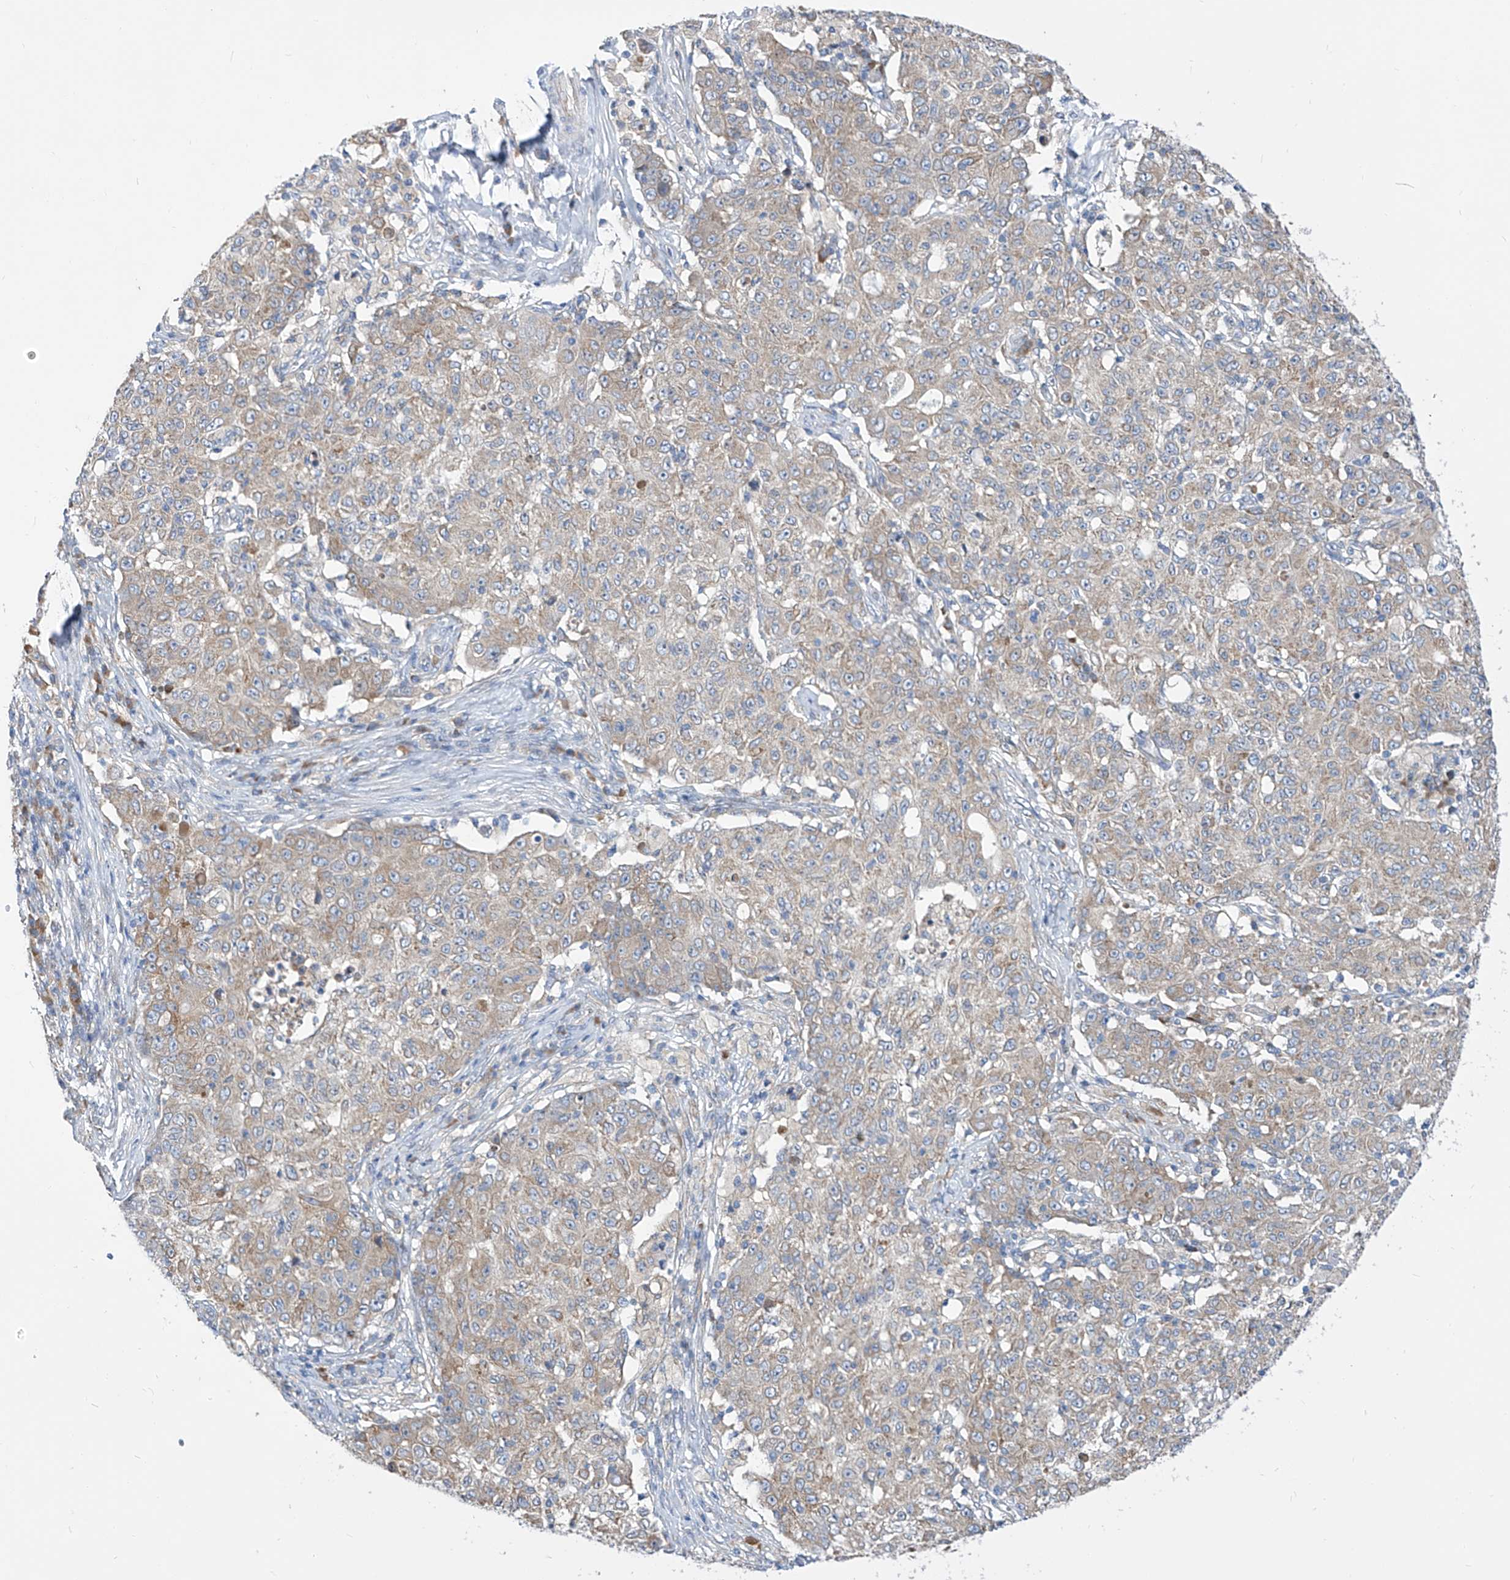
{"staining": {"intensity": "weak", "quantity": "<25%", "location": "cytoplasmic/membranous"}, "tissue": "ovarian cancer", "cell_type": "Tumor cells", "image_type": "cancer", "snomed": [{"axis": "morphology", "description": "Carcinoma, endometroid"}, {"axis": "topography", "description": "Ovary"}], "caption": "This photomicrograph is of ovarian cancer stained with immunohistochemistry (IHC) to label a protein in brown with the nuclei are counter-stained blue. There is no staining in tumor cells.", "gene": "UFL1", "patient": {"sex": "female", "age": 42}}